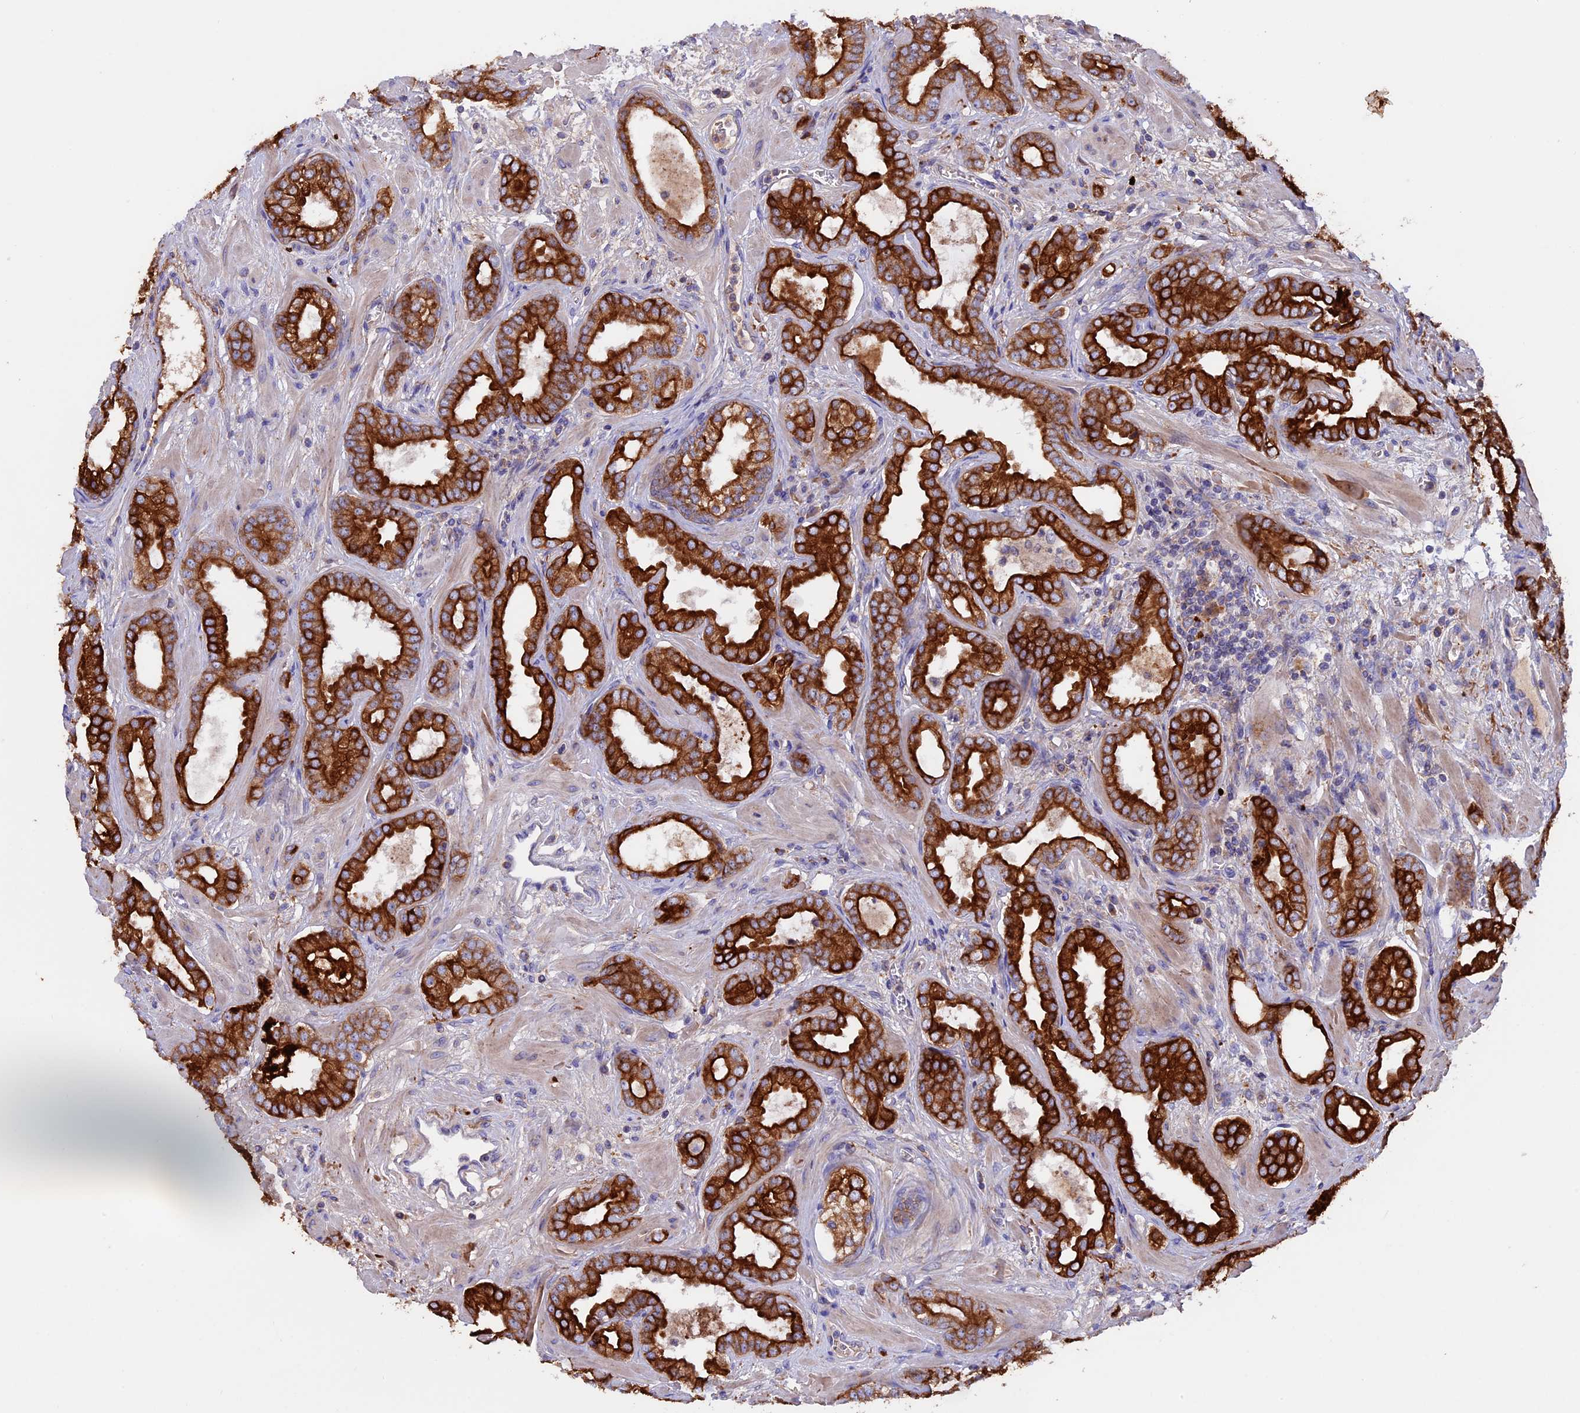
{"staining": {"intensity": "strong", "quantity": ">75%", "location": "cytoplasmic/membranous"}, "tissue": "prostate cancer", "cell_type": "Tumor cells", "image_type": "cancer", "snomed": [{"axis": "morphology", "description": "Adenocarcinoma, High grade"}, {"axis": "topography", "description": "Prostate"}], "caption": "This photomicrograph demonstrates immunohistochemistry (IHC) staining of prostate cancer, with high strong cytoplasmic/membranous expression in about >75% of tumor cells.", "gene": "PTPN9", "patient": {"sex": "male", "age": 64}}